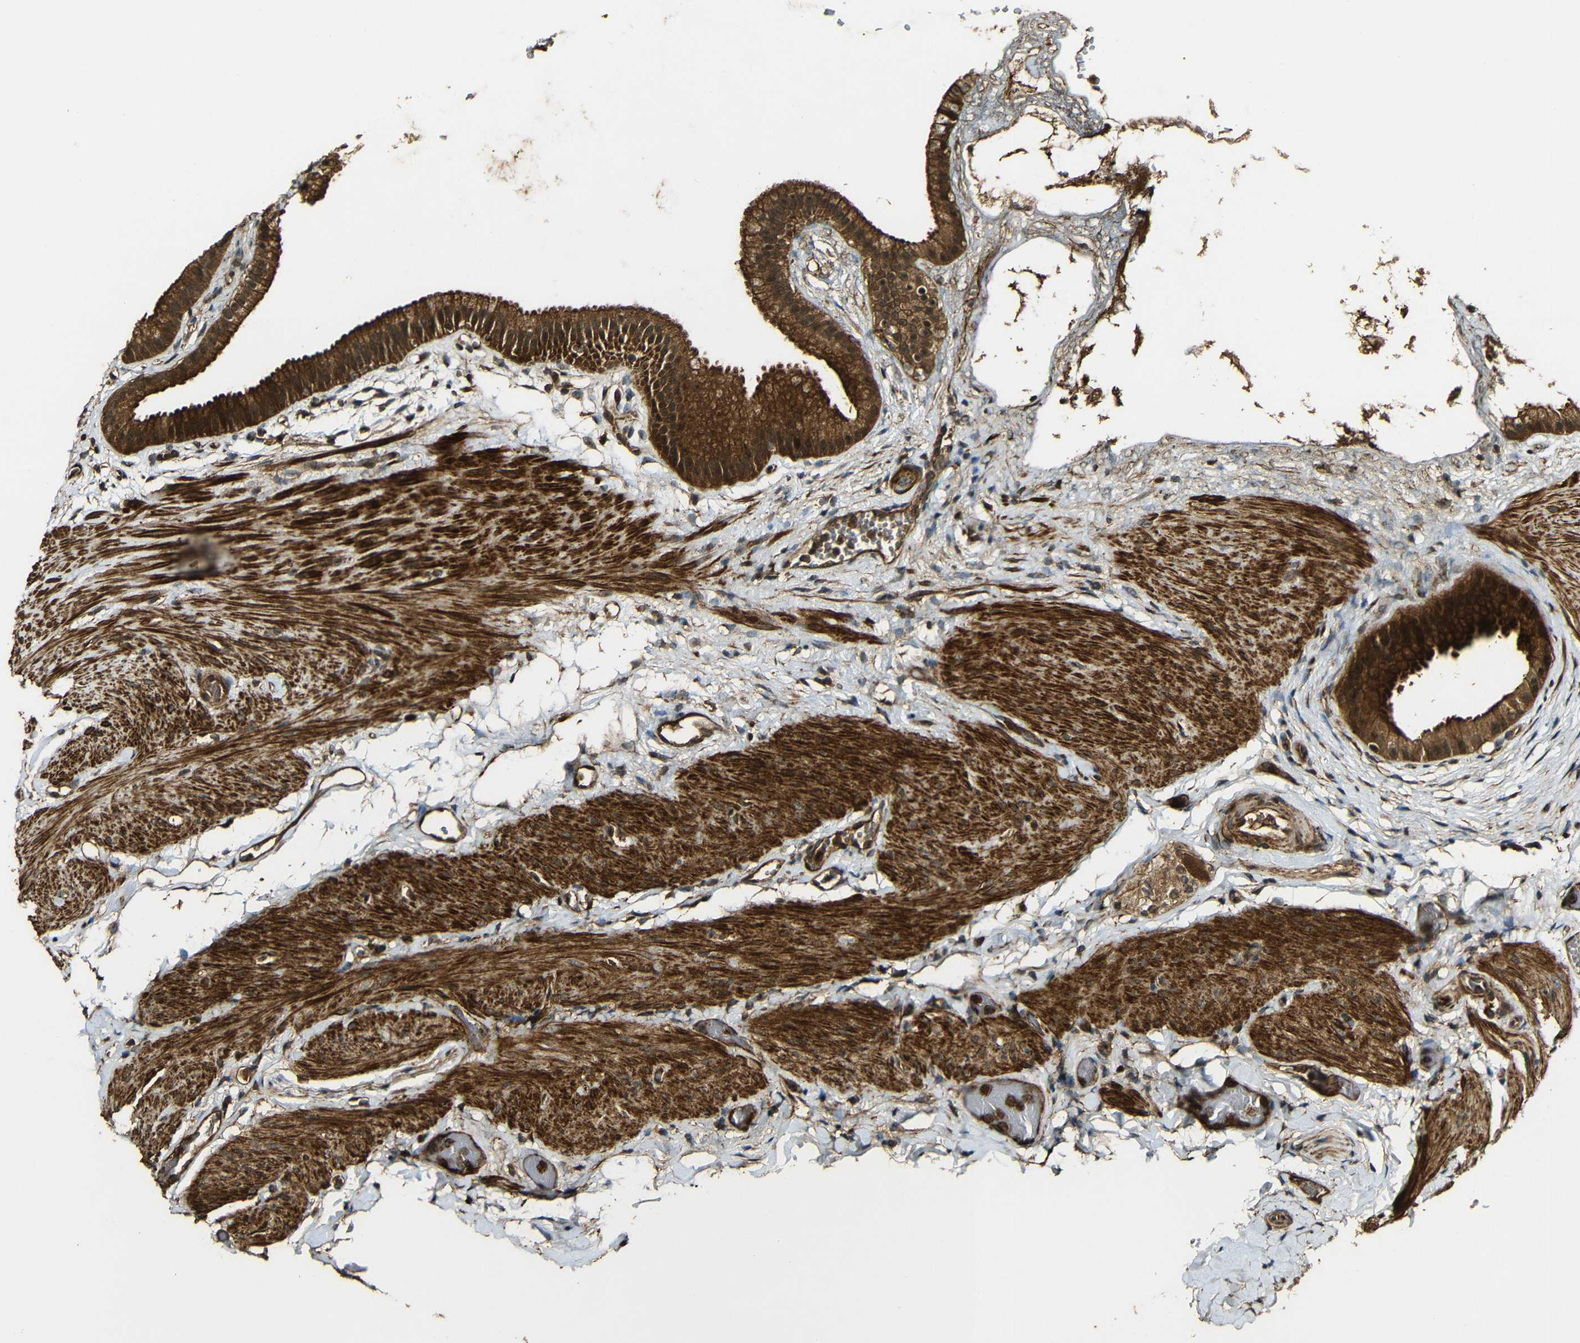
{"staining": {"intensity": "strong", "quantity": ">75%", "location": "cytoplasmic/membranous,nuclear"}, "tissue": "gallbladder", "cell_type": "Glandular cells", "image_type": "normal", "snomed": [{"axis": "morphology", "description": "Normal tissue, NOS"}, {"axis": "topography", "description": "Gallbladder"}], "caption": "Brown immunohistochemical staining in unremarkable gallbladder displays strong cytoplasmic/membranous,nuclear positivity in approximately >75% of glandular cells. (Brightfield microscopy of DAB IHC at high magnification).", "gene": "CASP8", "patient": {"sex": "female", "age": 64}}